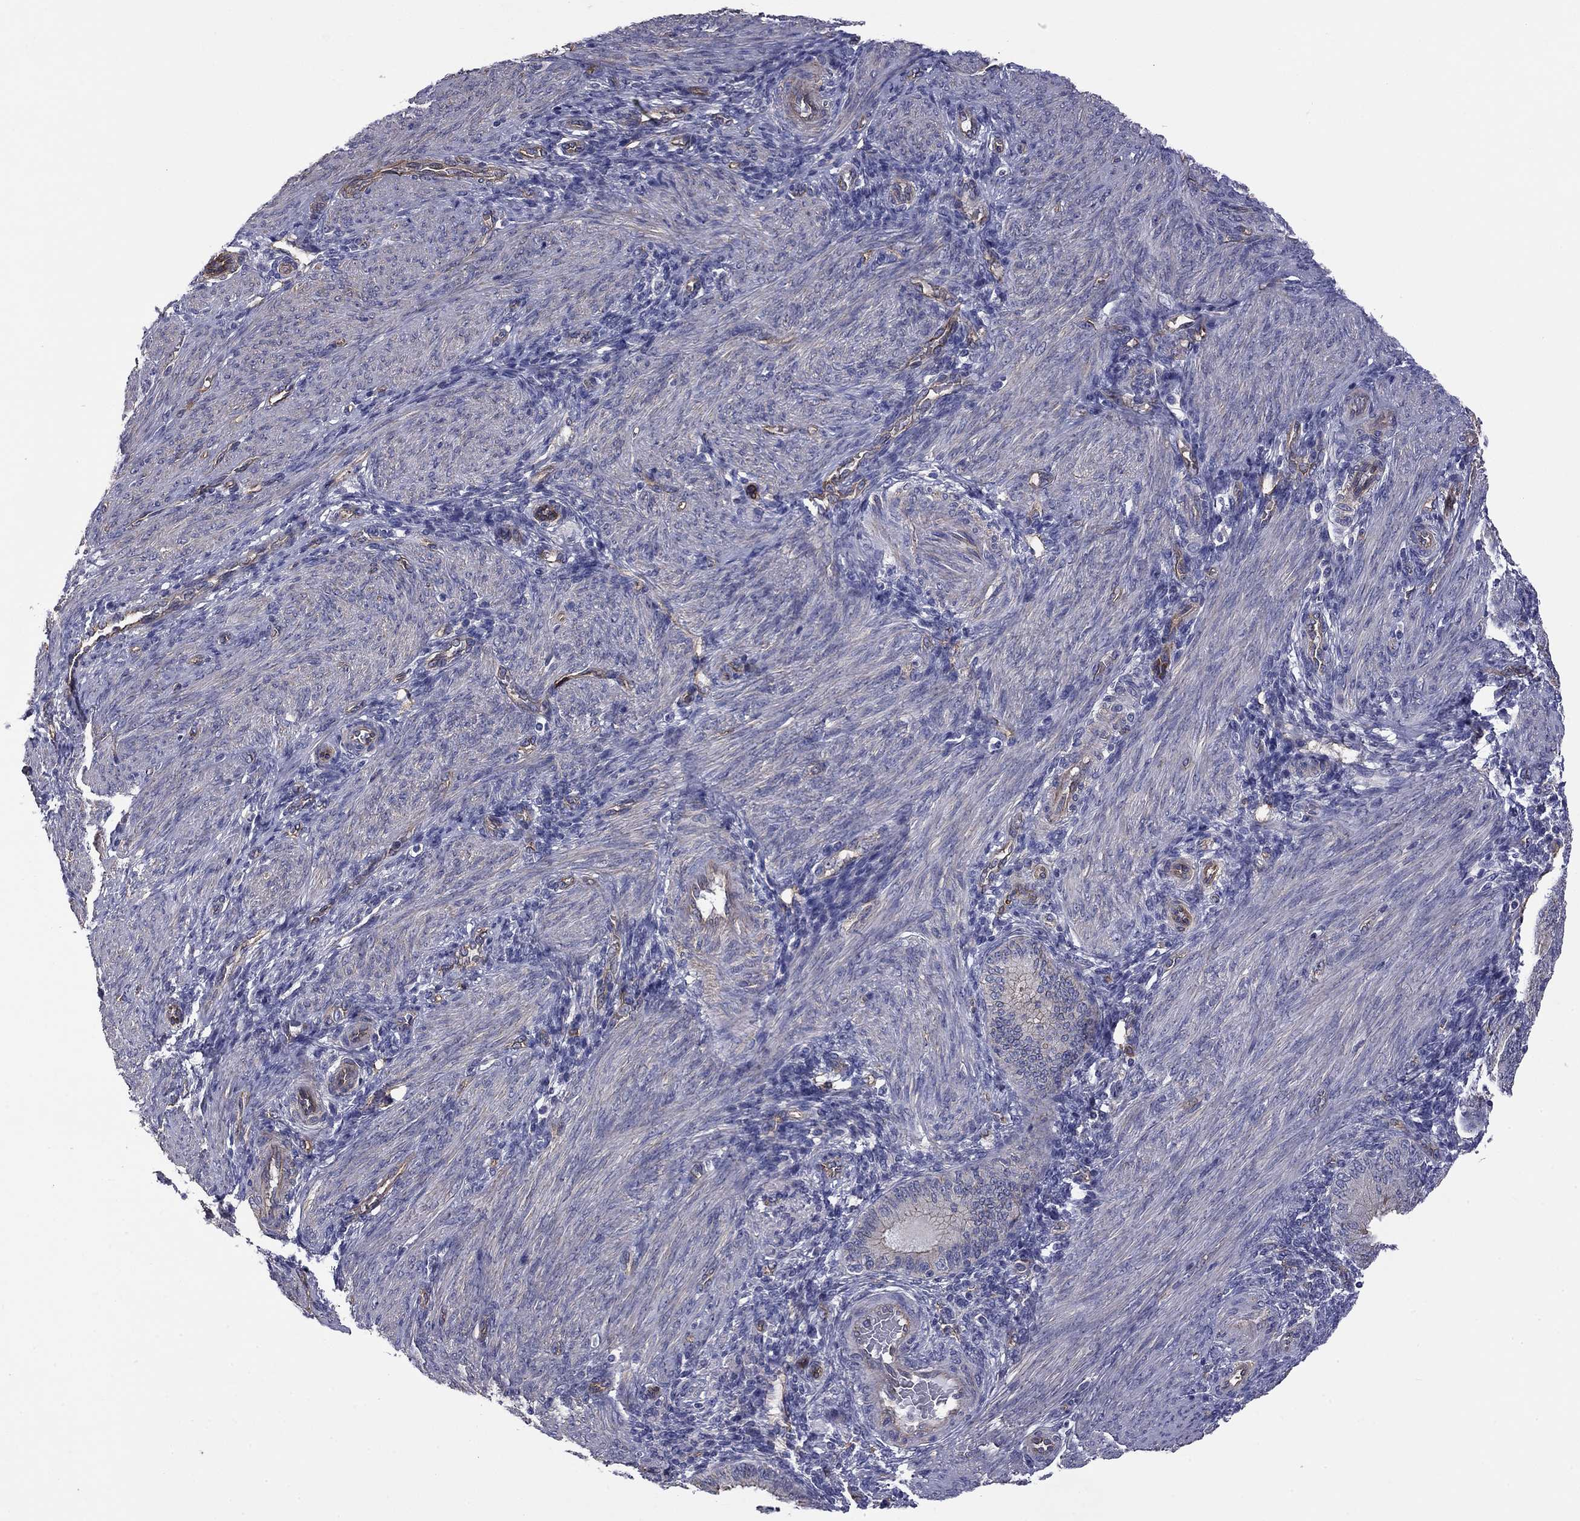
{"staining": {"intensity": "negative", "quantity": "none", "location": "none"}, "tissue": "endometrium", "cell_type": "Cells in endometrial stroma", "image_type": "normal", "snomed": [{"axis": "morphology", "description": "Normal tissue, NOS"}, {"axis": "topography", "description": "Endometrium"}], "caption": "Protein analysis of benign endometrium displays no significant positivity in cells in endometrial stroma. The staining is performed using DAB brown chromogen with nuclei counter-stained in using hematoxylin.", "gene": "TCHH", "patient": {"sex": "female", "age": 39}}